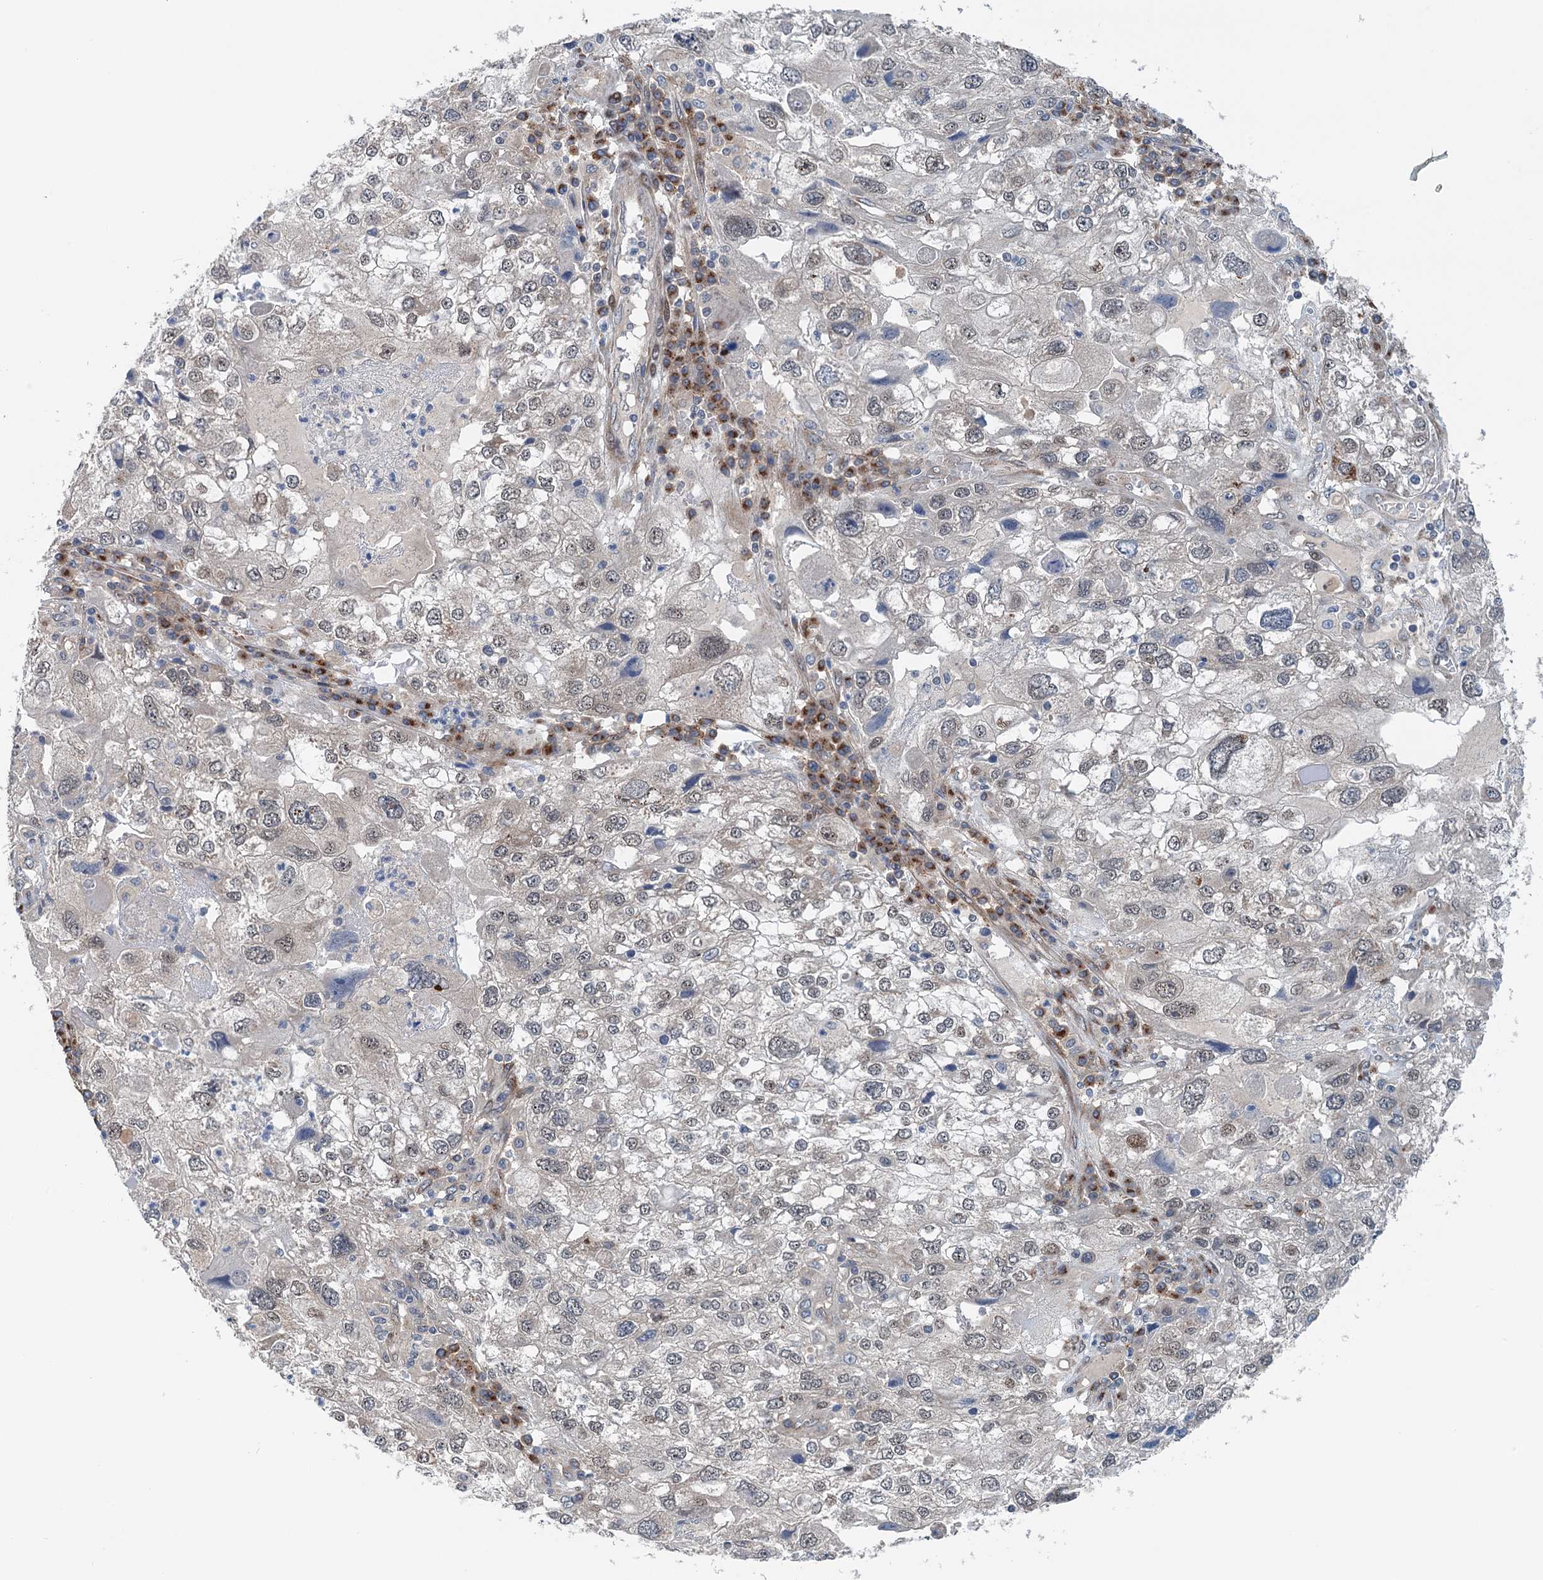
{"staining": {"intensity": "weak", "quantity": "25%-75%", "location": "nuclear"}, "tissue": "endometrial cancer", "cell_type": "Tumor cells", "image_type": "cancer", "snomed": [{"axis": "morphology", "description": "Adenocarcinoma, NOS"}, {"axis": "topography", "description": "Endometrium"}], "caption": "Immunohistochemical staining of human endometrial cancer (adenocarcinoma) displays weak nuclear protein staining in about 25%-75% of tumor cells.", "gene": "DYNC2I2", "patient": {"sex": "female", "age": 49}}